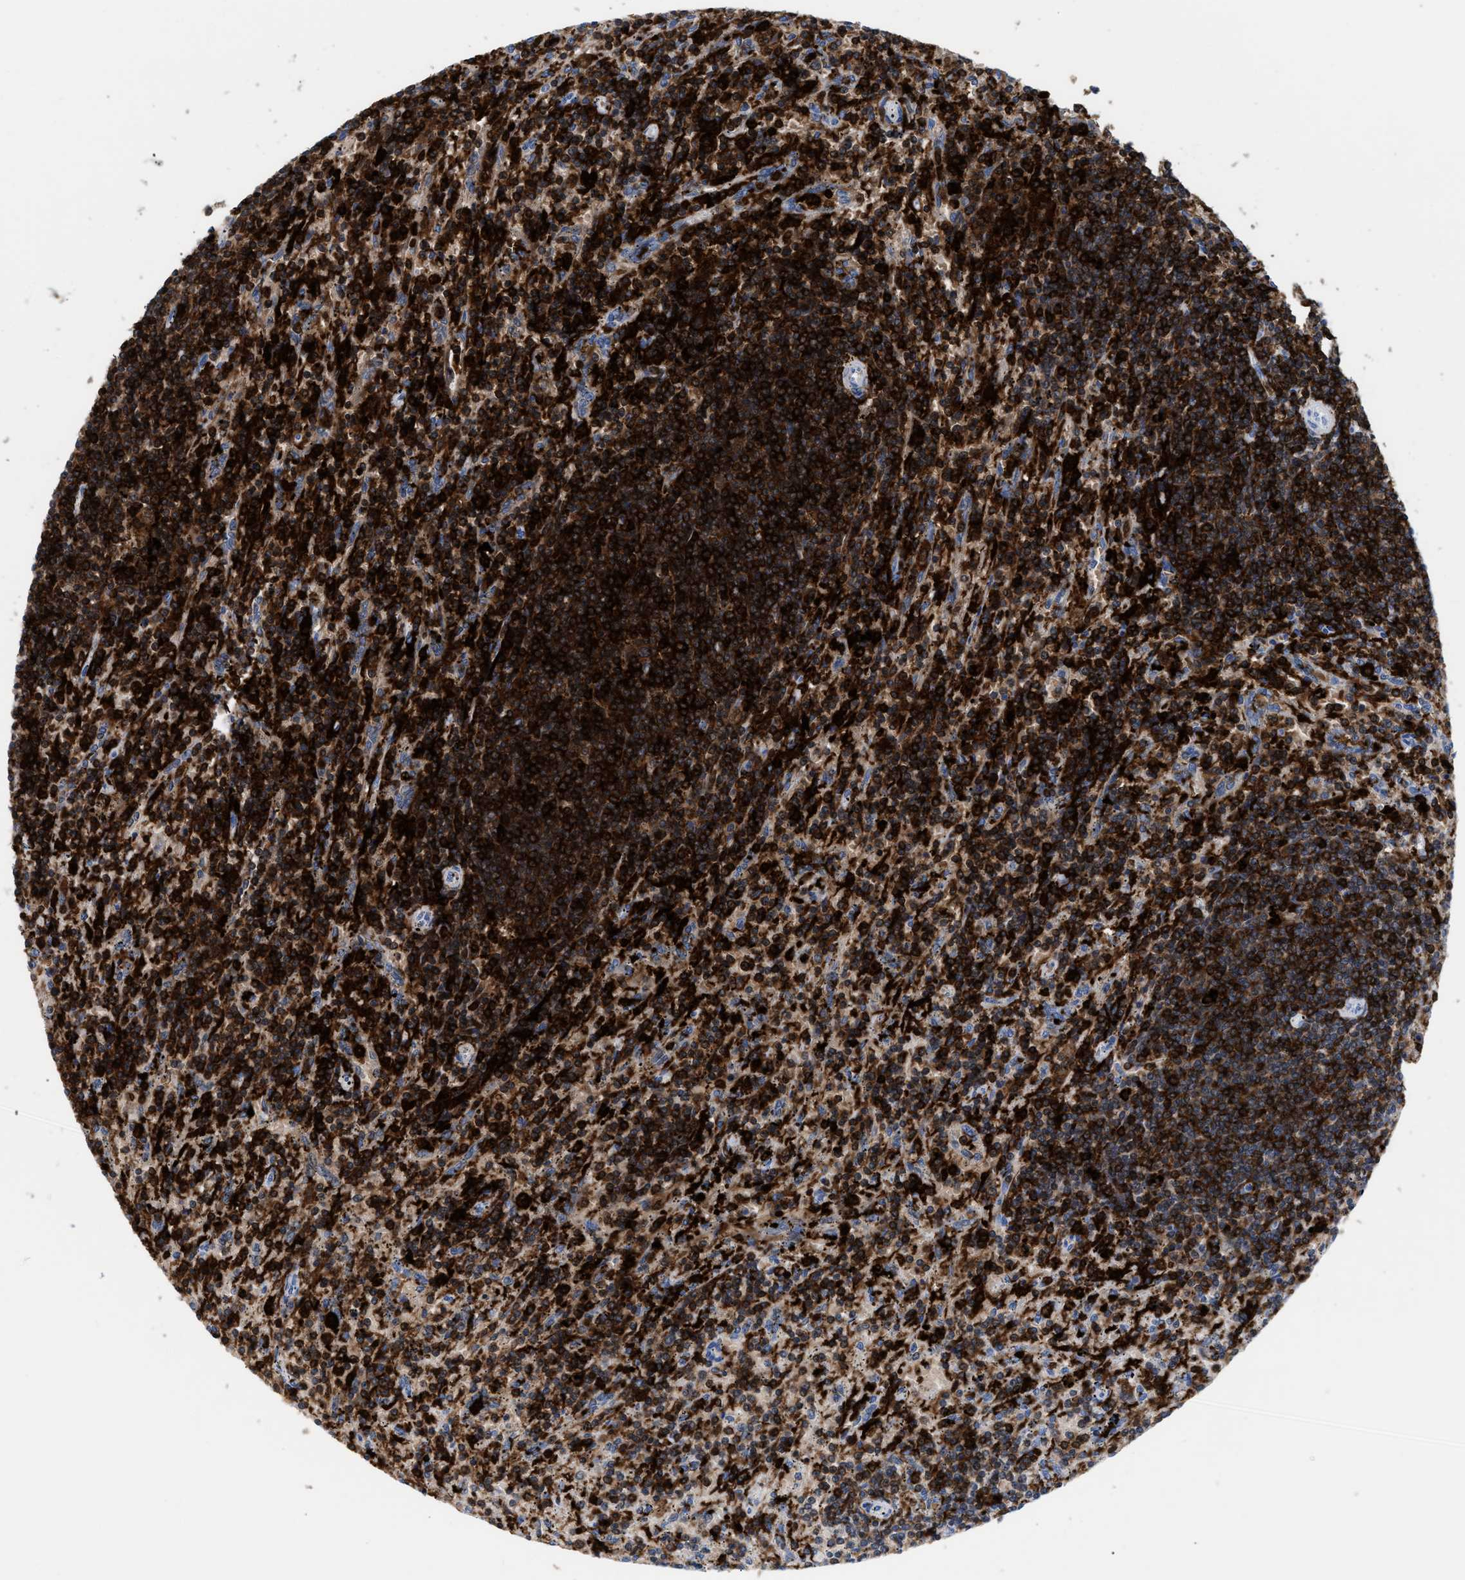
{"staining": {"intensity": "strong", "quantity": ">75%", "location": "cytoplasmic/membranous"}, "tissue": "lymphoma", "cell_type": "Tumor cells", "image_type": "cancer", "snomed": [{"axis": "morphology", "description": "Malignant lymphoma, non-Hodgkin's type, Low grade"}, {"axis": "topography", "description": "Spleen"}], "caption": "An immunohistochemistry photomicrograph of neoplastic tissue is shown. Protein staining in brown highlights strong cytoplasmic/membranous positivity in low-grade malignant lymphoma, non-Hodgkin's type within tumor cells.", "gene": "LCP1", "patient": {"sex": "male", "age": 76}}